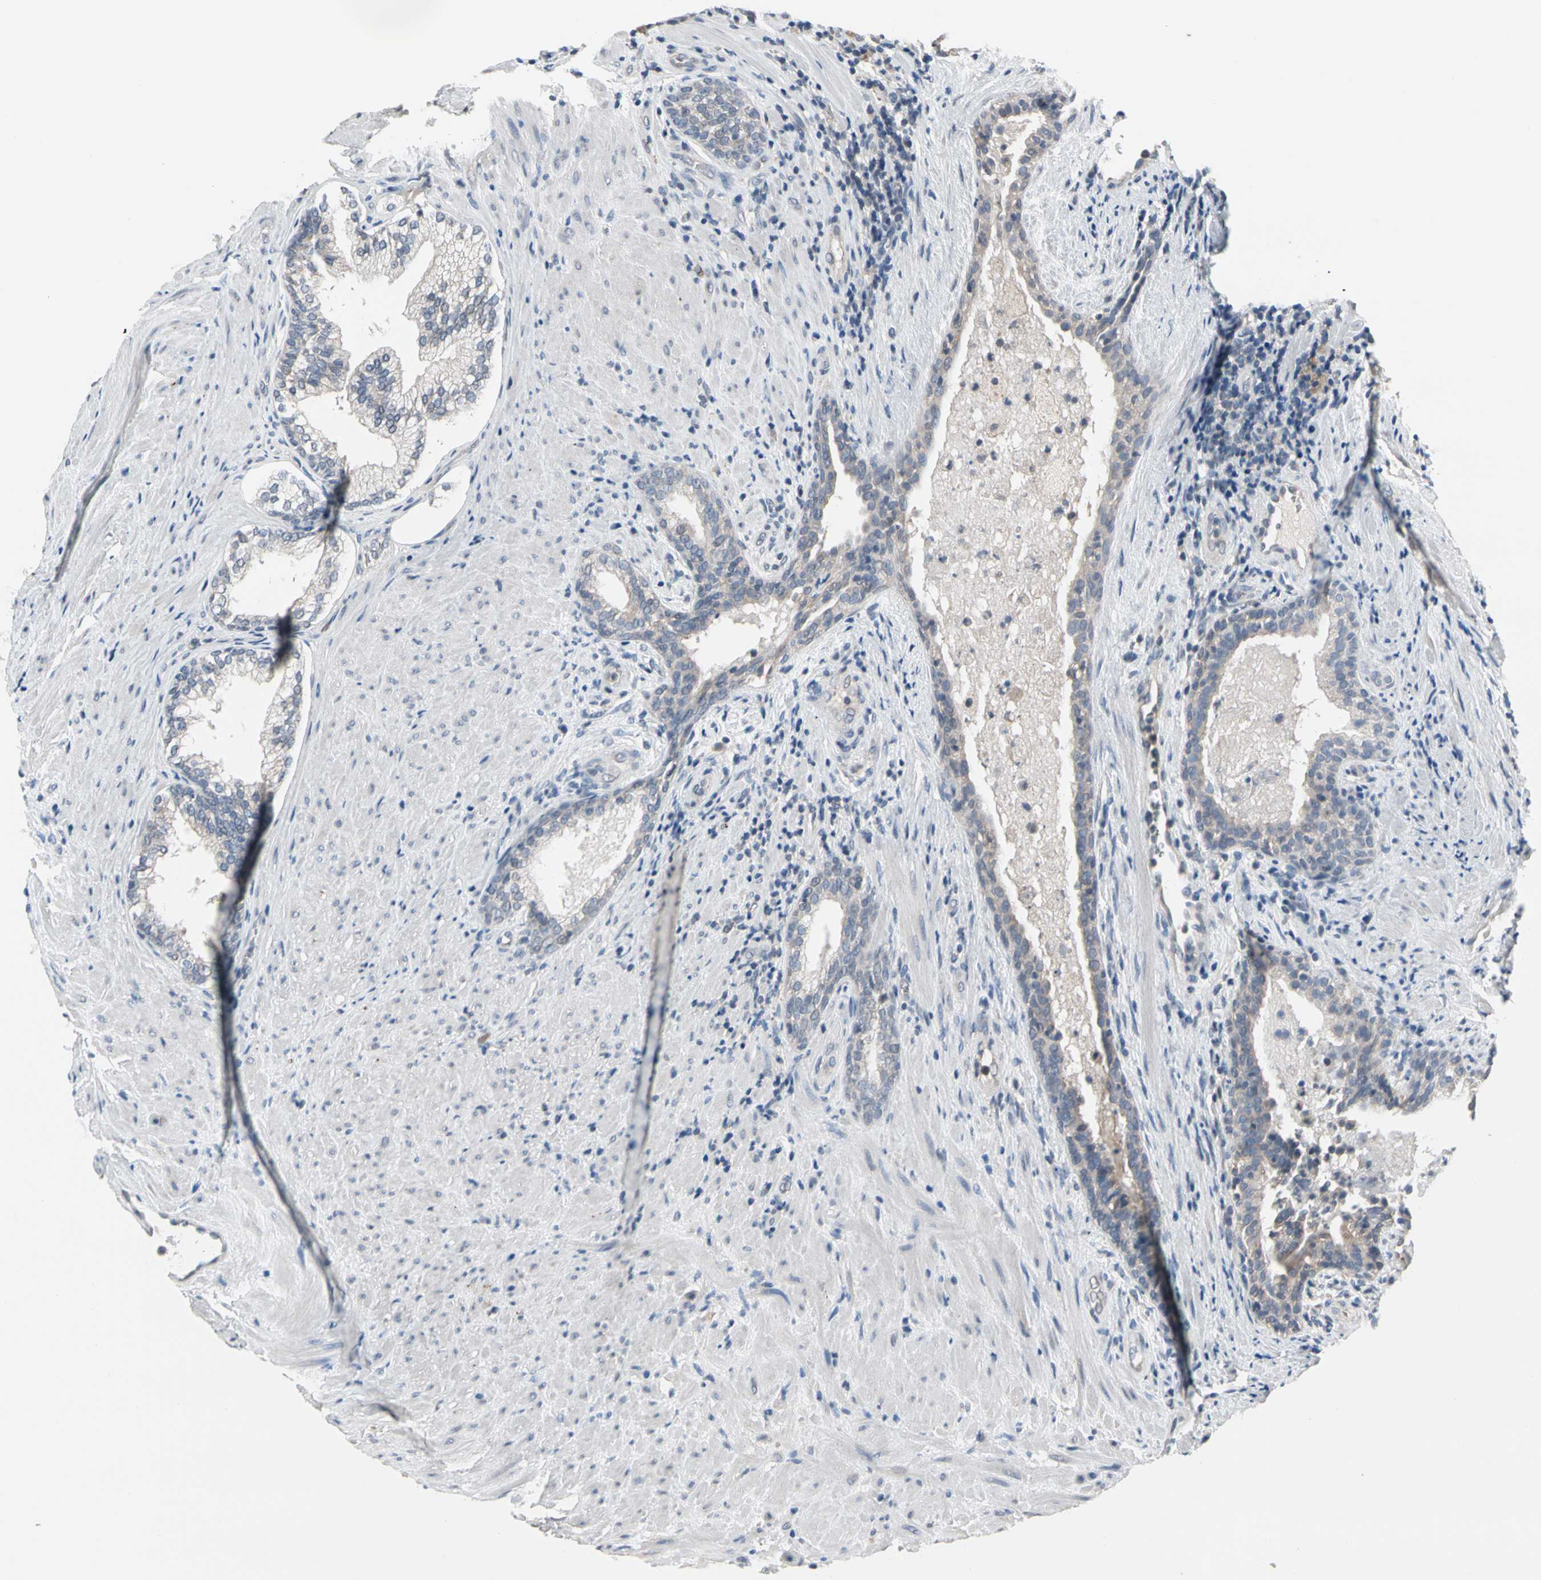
{"staining": {"intensity": "weak", "quantity": "<25%", "location": "cytoplasmic/membranous"}, "tissue": "prostate", "cell_type": "Glandular cells", "image_type": "normal", "snomed": [{"axis": "morphology", "description": "Normal tissue, NOS"}, {"axis": "topography", "description": "Prostate"}], "caption": "Immunohistochemistry (IHC) histopathology image of benign prostate: prostate stained with DAB (3,3'-diaminobenzidine) exhibits no significant protein staining in glandular cells.", "gene": "SV2A", "patient": {"sex": "male", "age": 76}}